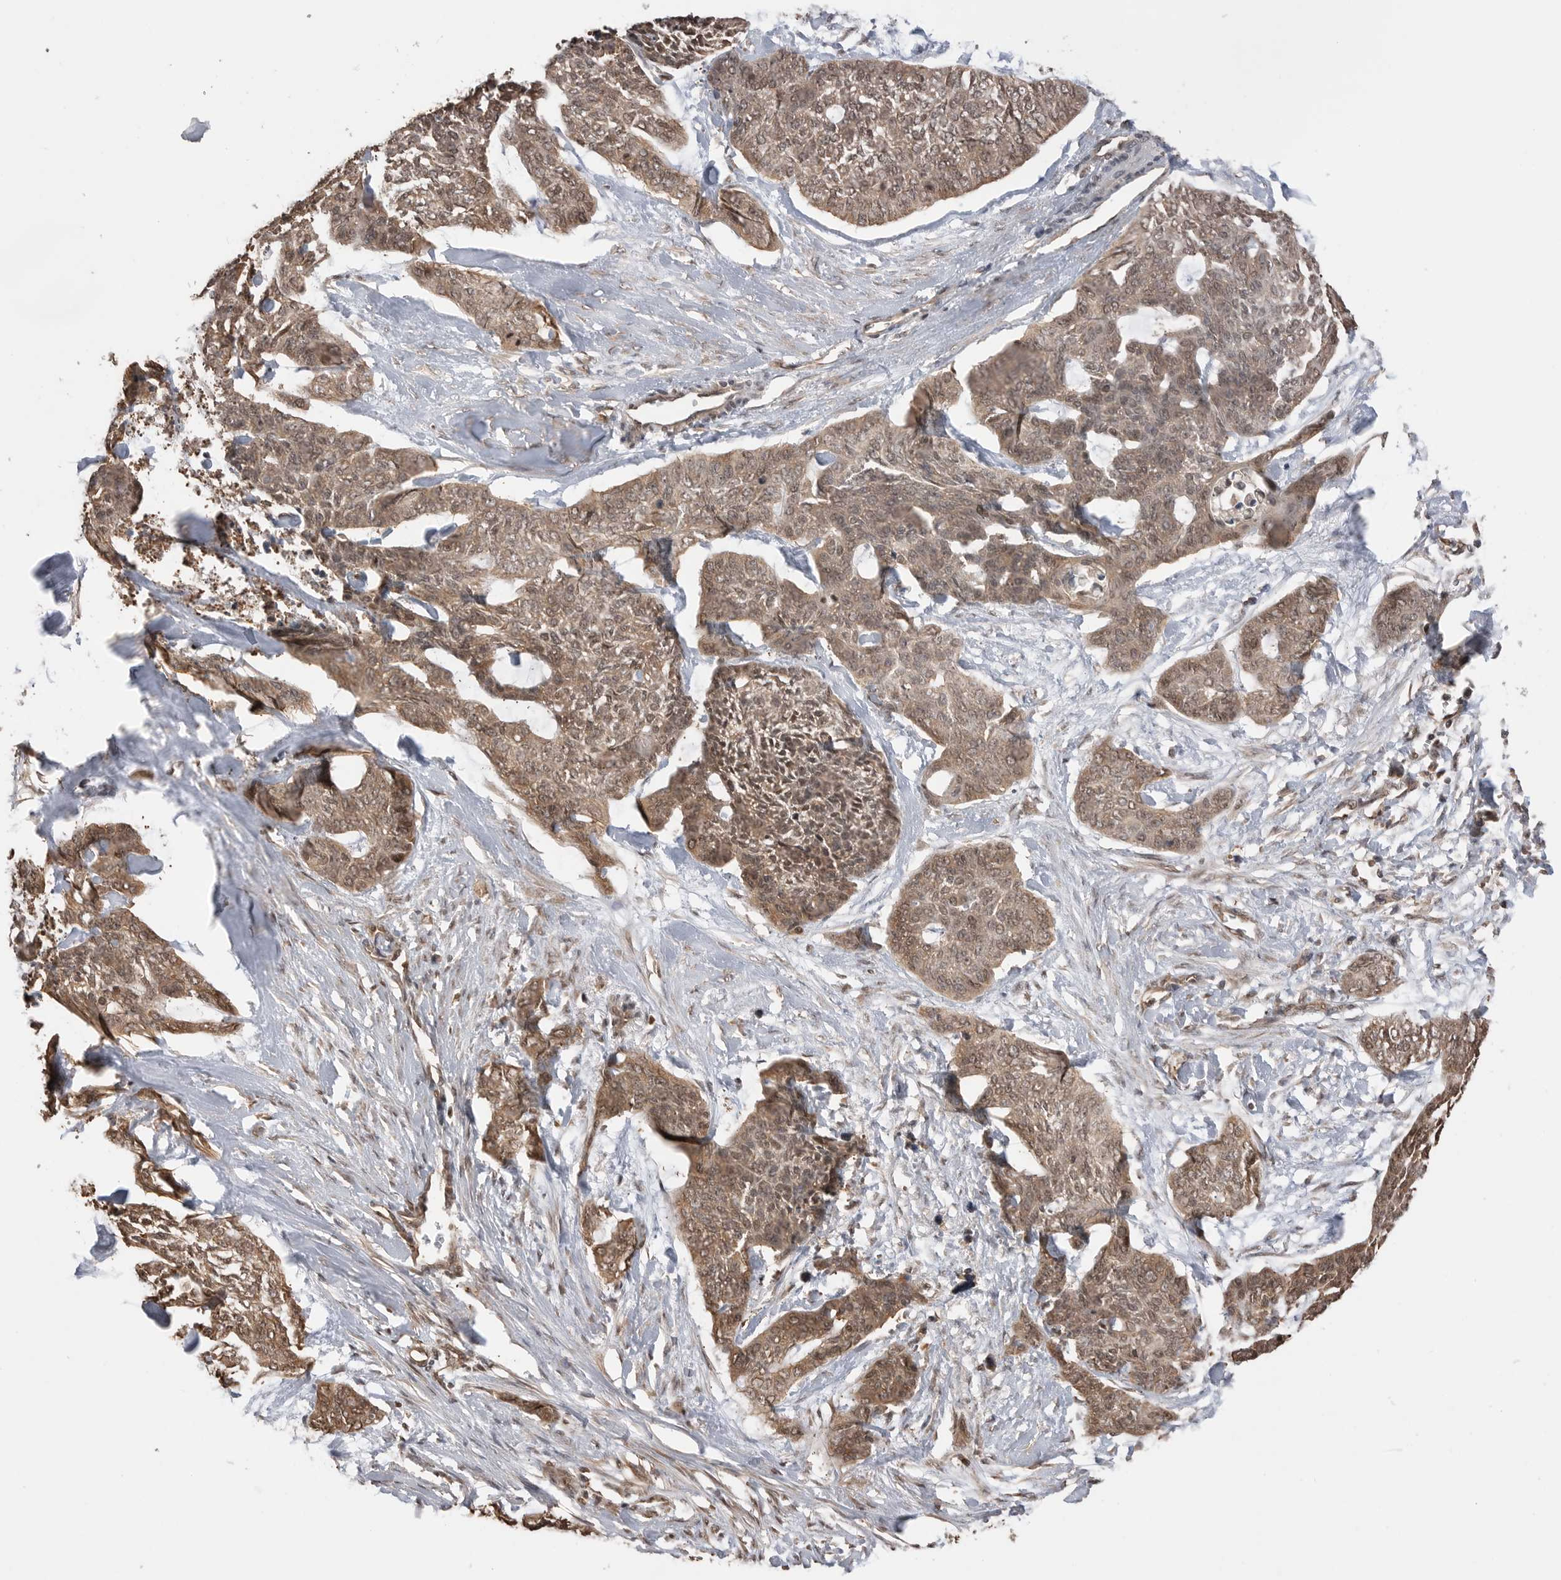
{"staining": {"intensity": "weak", "quantity": ">75%", "location": "cytoplasmic/membranous,nuclear"}, "tissue": "skin cancer", "cell_type": "Tumor cells", "image_type": "cancer", "snomed": [{"axis": "morphology", "description": "Basal cell carcinoma"}, {"axis": "topography", "description": "Skin"}], "caption": "Basal cell carcinoma (skin) tissue shows weak cytoplasmic/membranous and nuclear staining in approximately >75% of tumor cells", "gene": "PEAK1", "patient": {"sex": "female", "age": 64}}